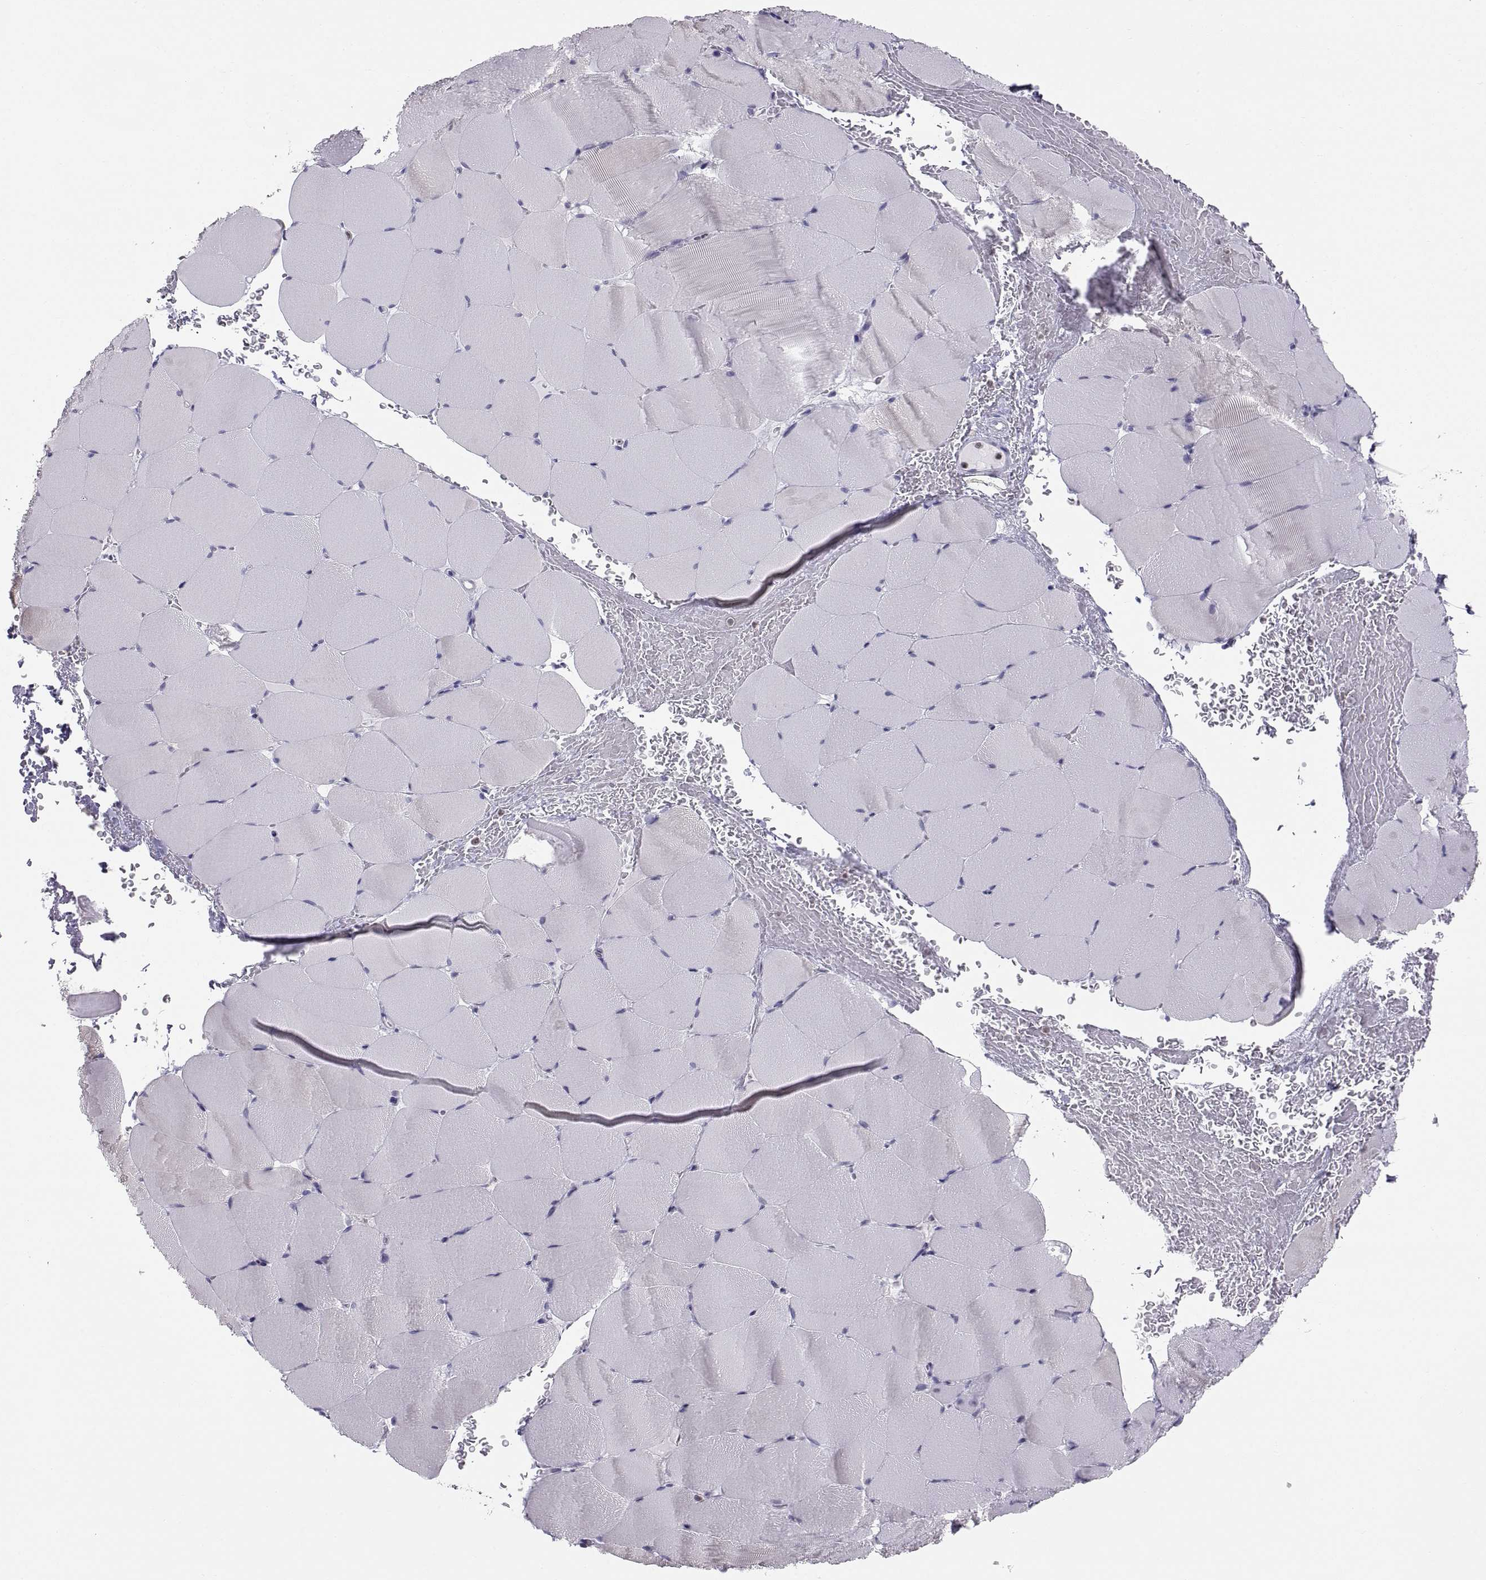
{"staining": {"intensity": "negative", "quantity": "none", "location": "none"}, "tissue": "skeletal muscle", "cell_type": "Myocytes", "image_type": "normal", "snomed": [{"axis": "morphology", "description": "Normal tissue, NOS"}, {"axis": "topography", "description": "Skeletal muscle"}], "caption": "Immunohistochemistry (IHC) photomicrograph of normal human skeletal muscle stained for a protein (brown), which reveals no expression in myocytes.", "gene": "ERO1A", "patient": {"sex": "female", "age": 37}}